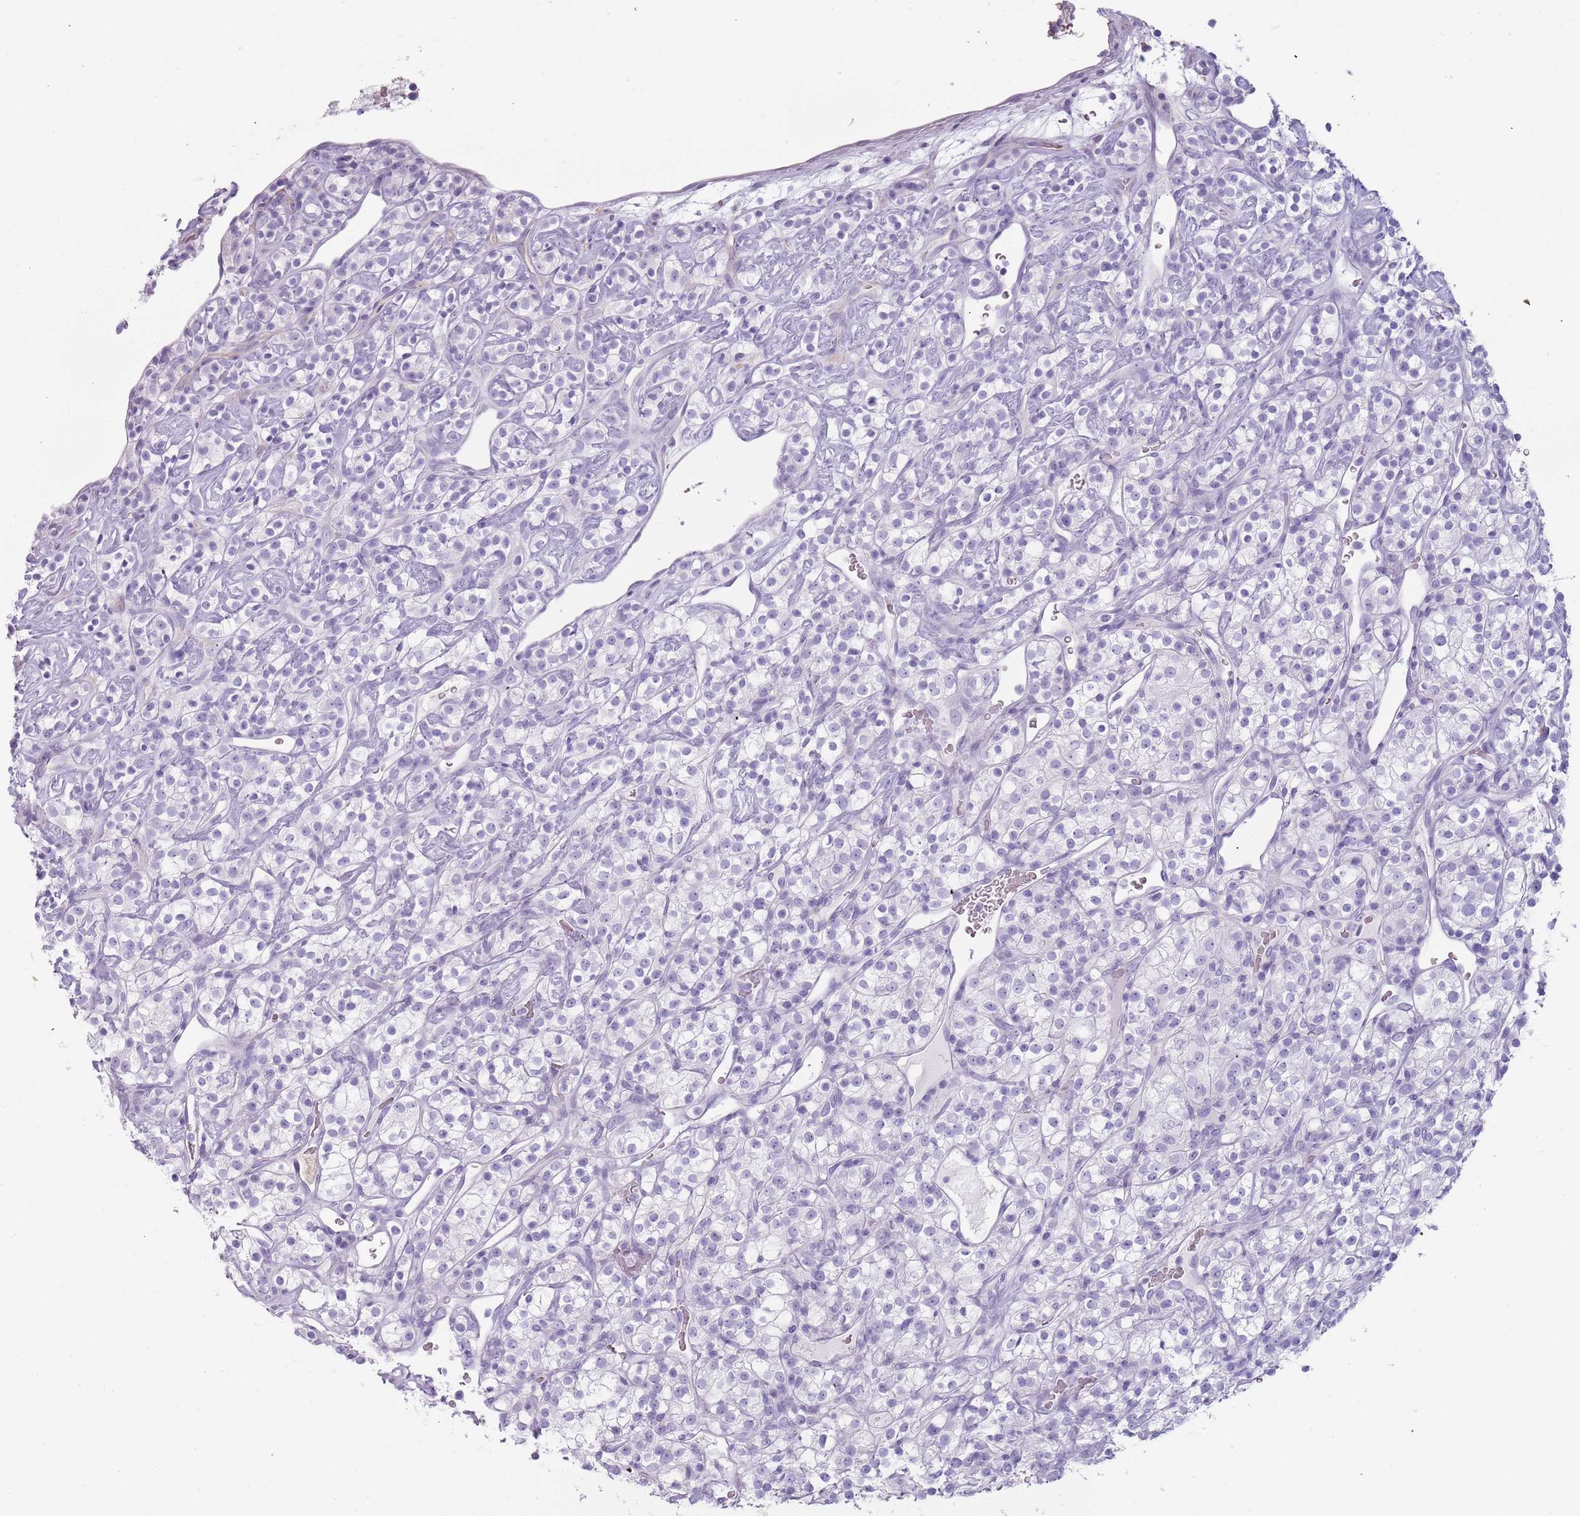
{"staining": {"intensity": "negative", "quantity": "none", "location": "none"}, "tissue": "renal cancer", "cell_type": "Tumor cells", "image_type": "cancer", "snomed": [{"axis": "morphology", "description": "Adenocarcinoma, NOS"}, {"axis": "topography", "description": "Kidney"}], "caption": "High magnification brightfield microscopy of renal cancer (adenocarcinoma) stained with DAB (3,3'-diaminobenzidine) (brown) and counterstained with hematoxylin (blue): tumor cells show no significant positivity.", "gene": "COLEC12", "patient": {"sex": "male", "age": 77}}